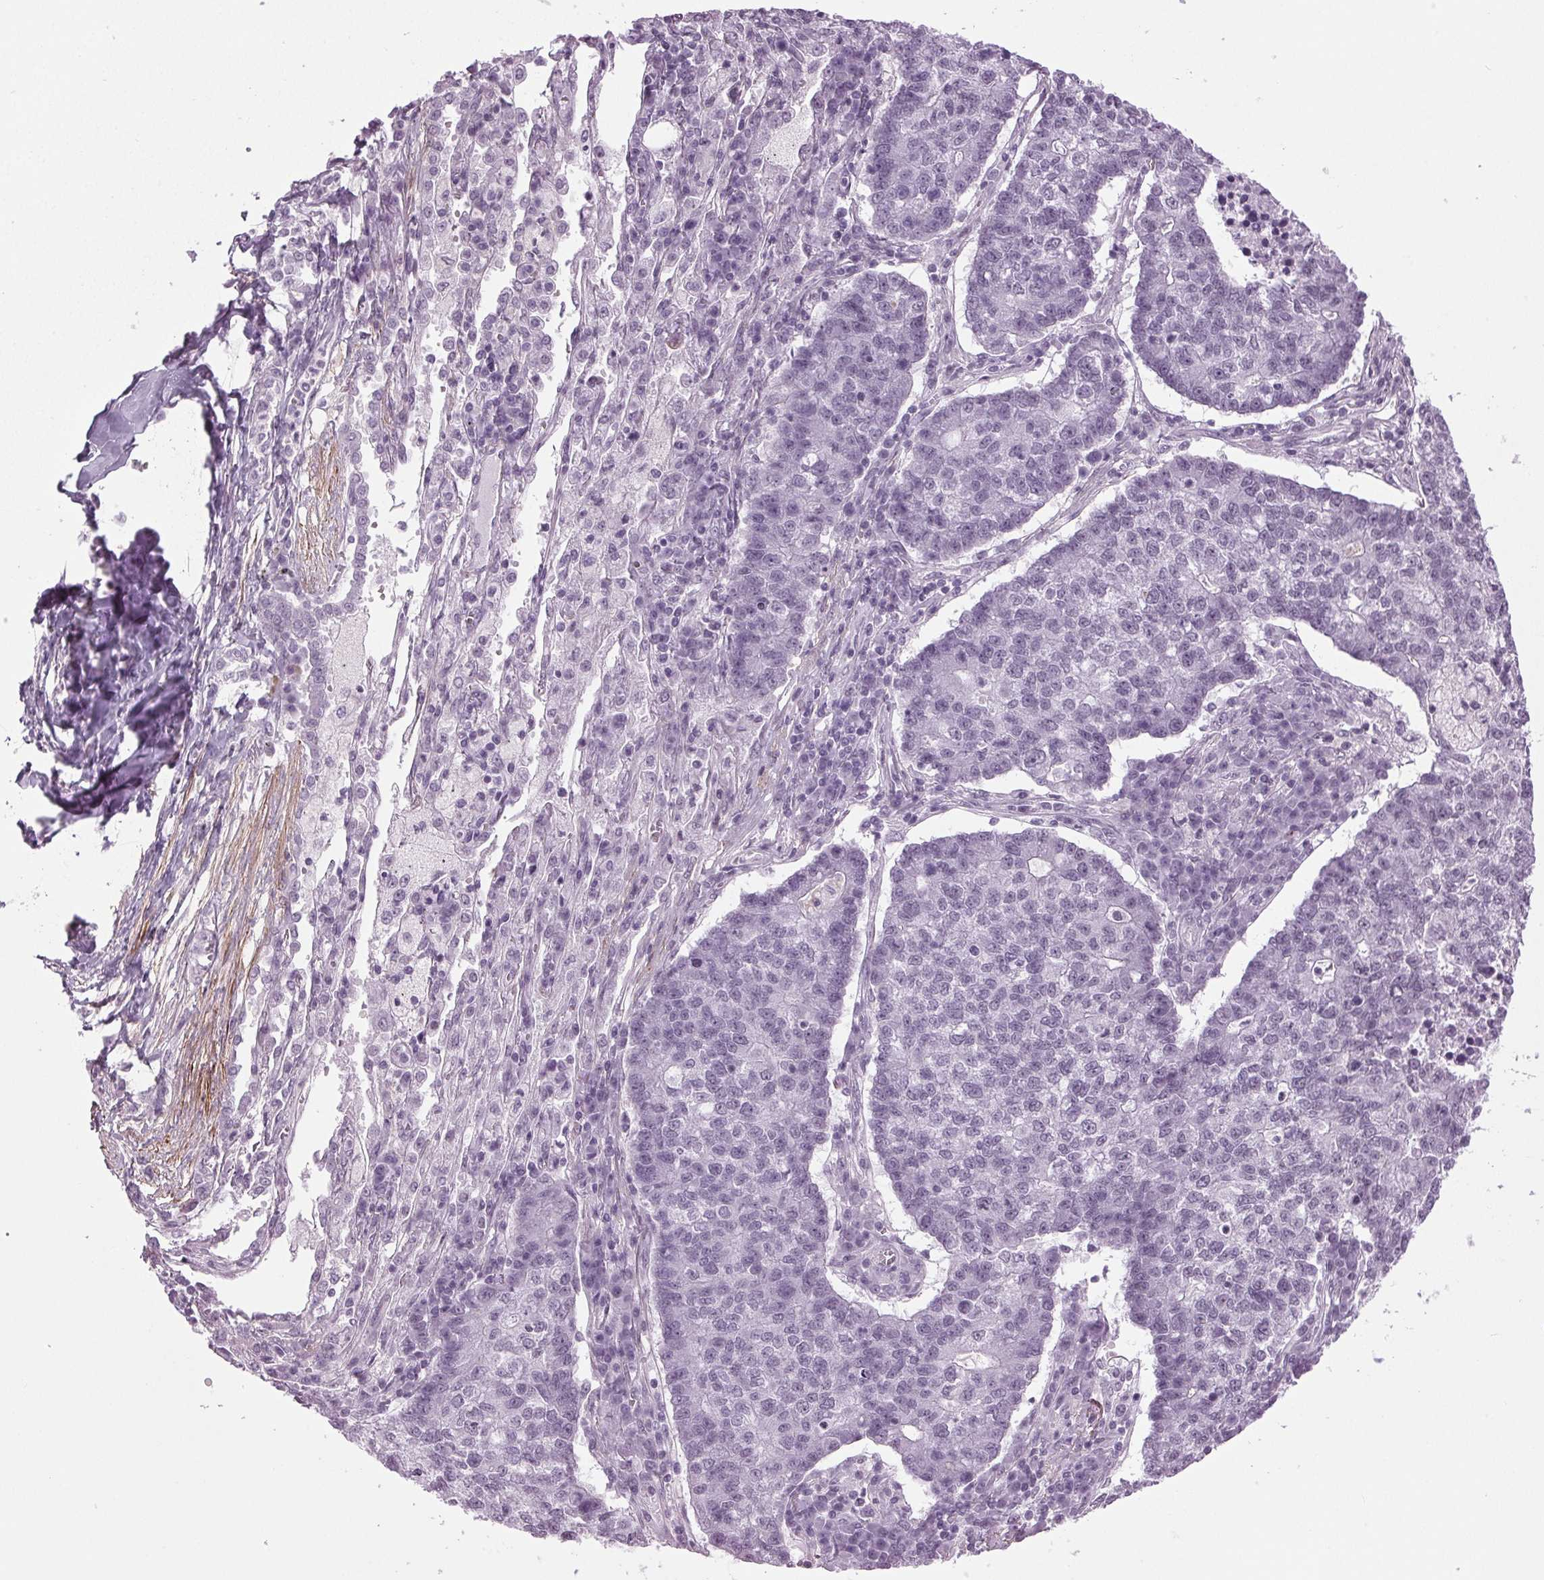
{"staining": {"intensity": "negative", "quantity": "none", "location": "none"}, "tissue": "lung cancer", "cell_type": "Tumor cells", "image_type": "cancer", "snomed": [{"axis": "morphology", "description": "Adenocarcinoma, NOS"}, {"axis": "topography", "description": "Lung"}], "caption": "Immunohistochemistry (IHC) histopathology image of human lung cancer (adenocarcinoma) stained for a protein (brown), which exhibits no expression in tumor cells.", "gene": "DNAH12", "patient": {"sex": "male", "age": 57}}